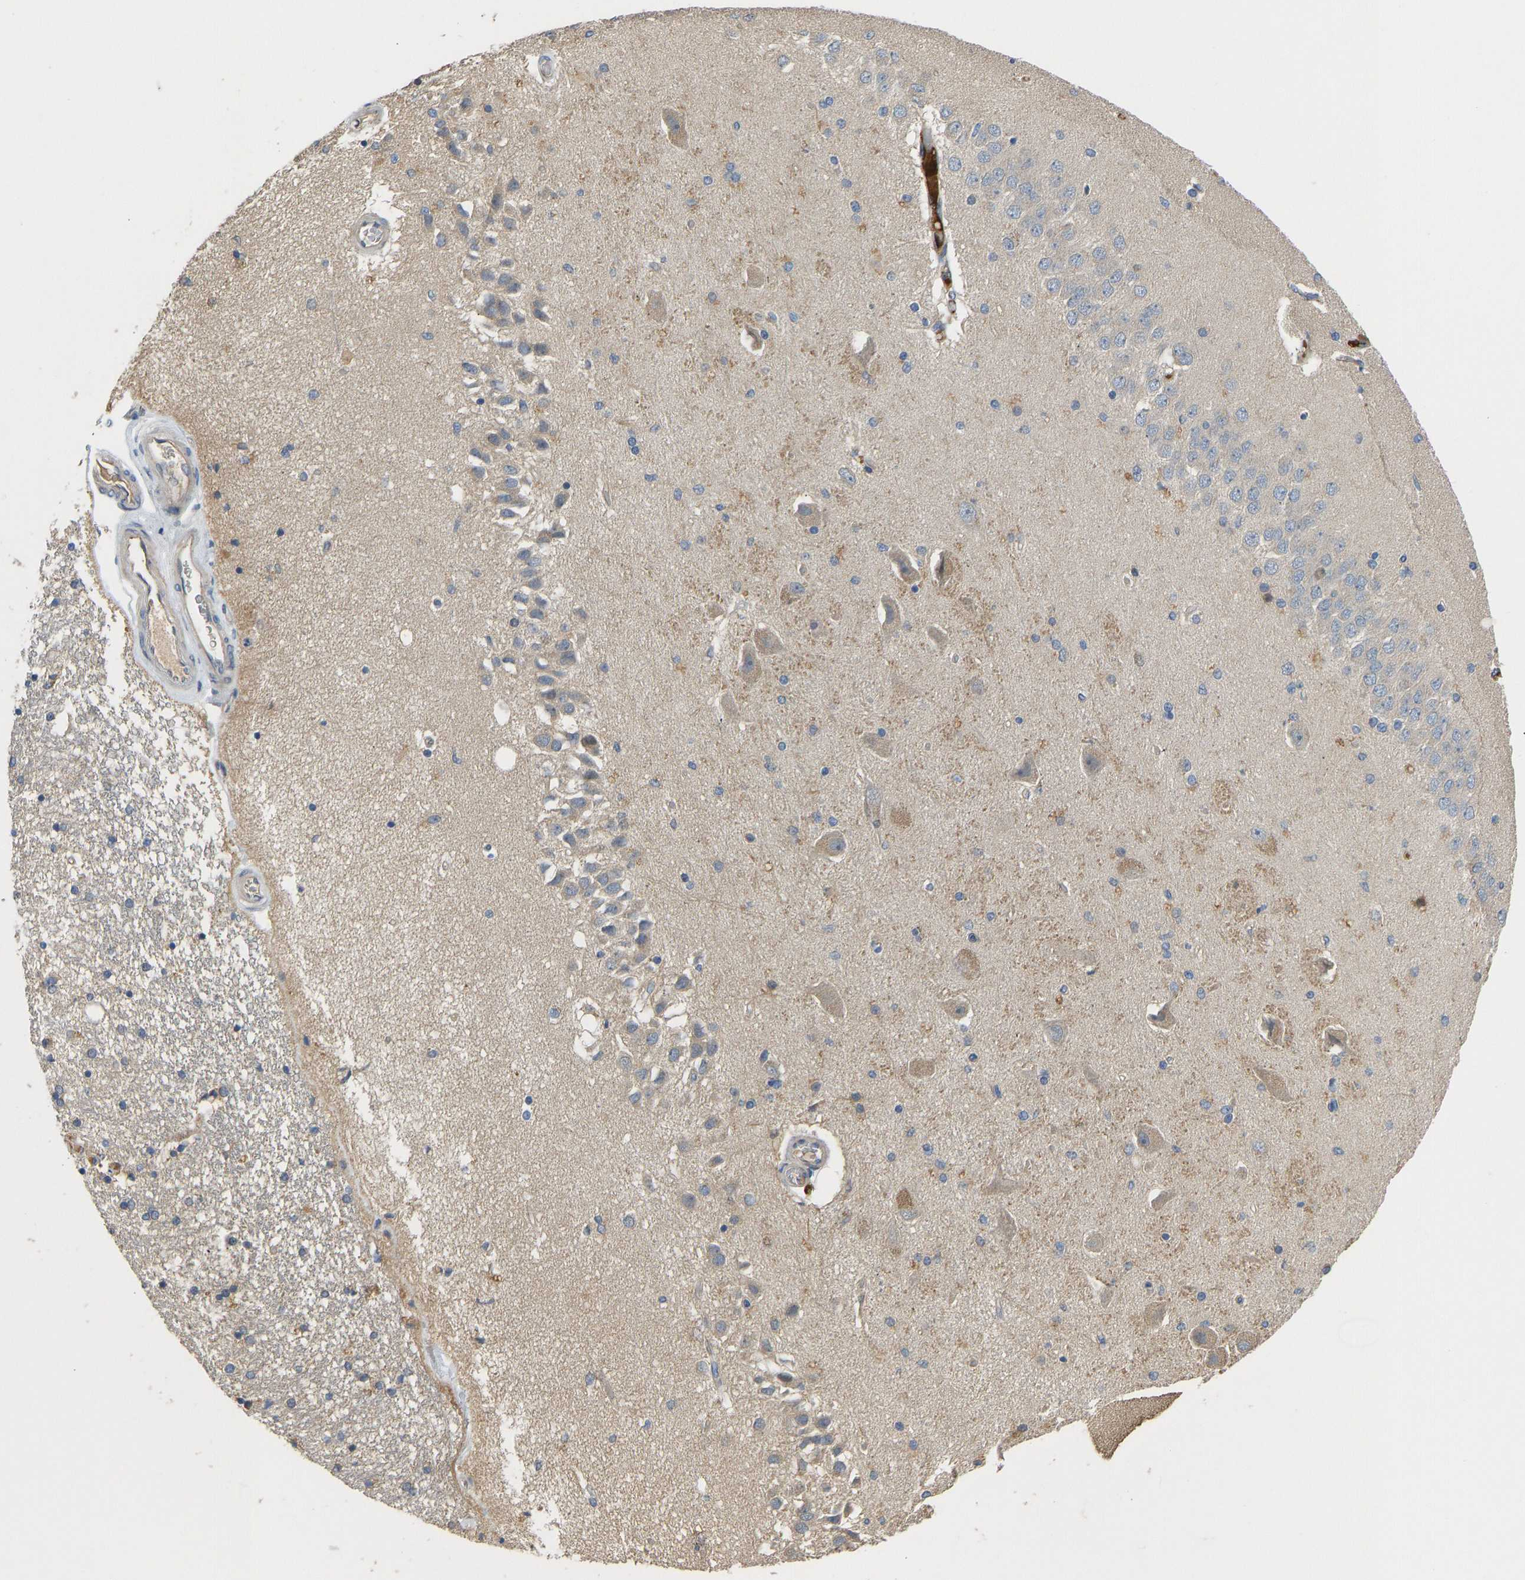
{"staining": {"intensity": "weak", "quantity": "<25%", "location": "cytoplasmic/membranous"}, "tissue": "hippocampus", "cell_type": "Glial cells", "image_type": "normal", "snomed": [{"axis": "morphology", "description": "Normal tissue, NOS"}, {"axis": "topography", "description": "Hippocampus"}], "caption": "This histopathology image is of benign hippocampus stained with immunohistochemistry to label a protein in brown with the nuclei are counter-stained blue. There is no staining in glial cells. The staining was performed using DAB to visualize the protein expression in brown, while the nuclei were stained in blue with hematoxylin (Magnification: 20x).", "gene": "VCPKMT", "patient": {"sex": "female", "age": 54}}